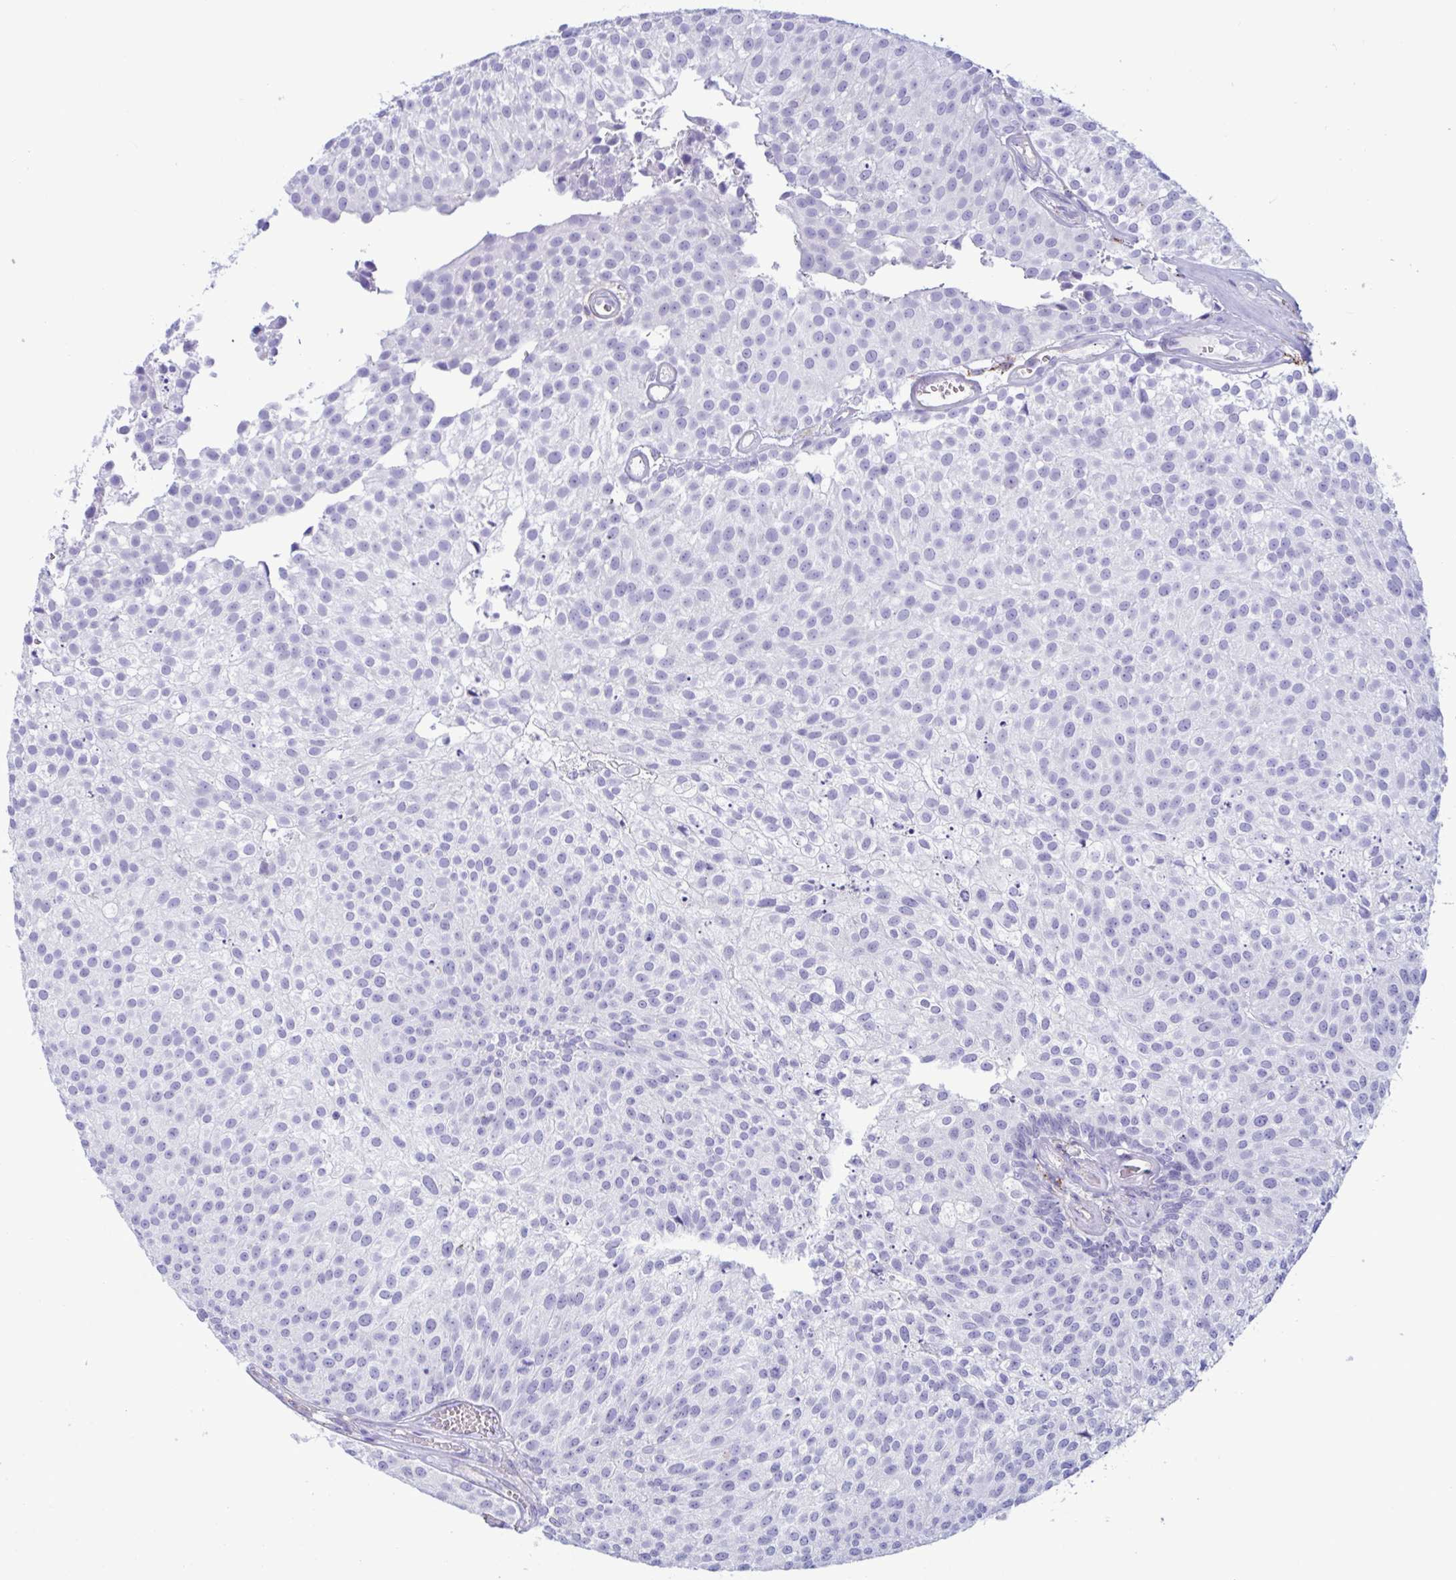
{"staining": {"intensity": "negative", "quantity": "none", "location": "none"}, "tissue": "urothelial cancer", "cell_type": "Tumor cells", "image_type": "cancer", "snomed": [{"axis": "morphology", "description": "Urothelial carcinoma, Low grade"}, {"axis": "topography", "description": "Urinary bladder"}], "caption": "Tumor cells are negative for brown protein staining in urothelial carcinoma (low-grade).", "gene": "XCL1", "patient": {"sex": "female", "age": 79}}